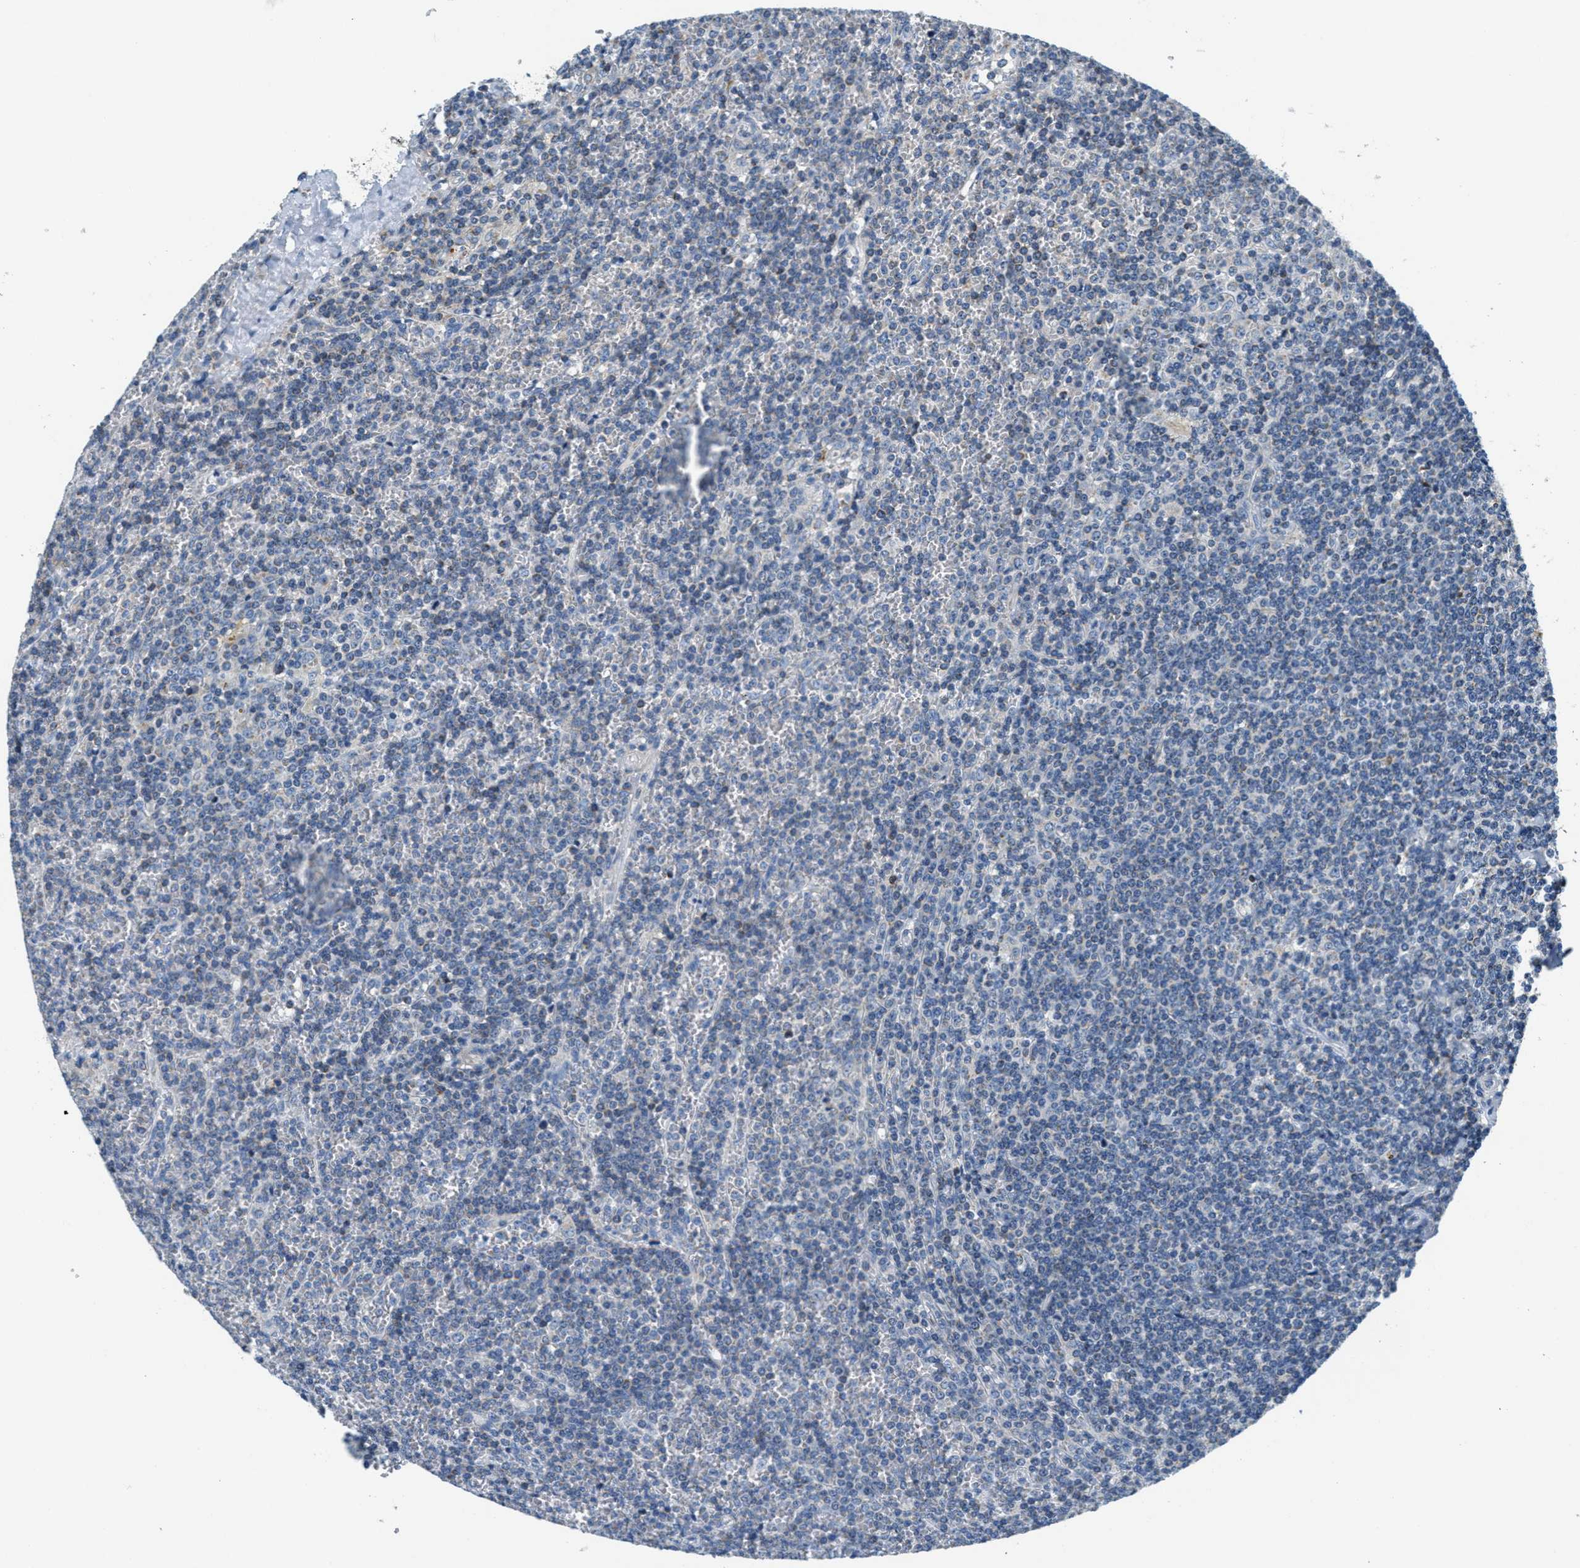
{"staining": {"intensity": "negative", "quantity": "none", "location": "none"}, "tissue": "lymphoma", "cell_type": "Tumor cells", "image_type": "cancer", "snomed": [{"axis": "morphology", "description": "Malignant lymphoma, non-Hodgkin's type, Low grade"}, {"axis": "topography", "description": "Spleen"}], "caption": "High power microscopy image of an immunohistochemistry image of low-grade malignant lymphoma, non-Hodgkin's type, revealing no significant staining in tumor cells.", "gene": "CA4", "patient": {"sex": "female", "age": 19}}